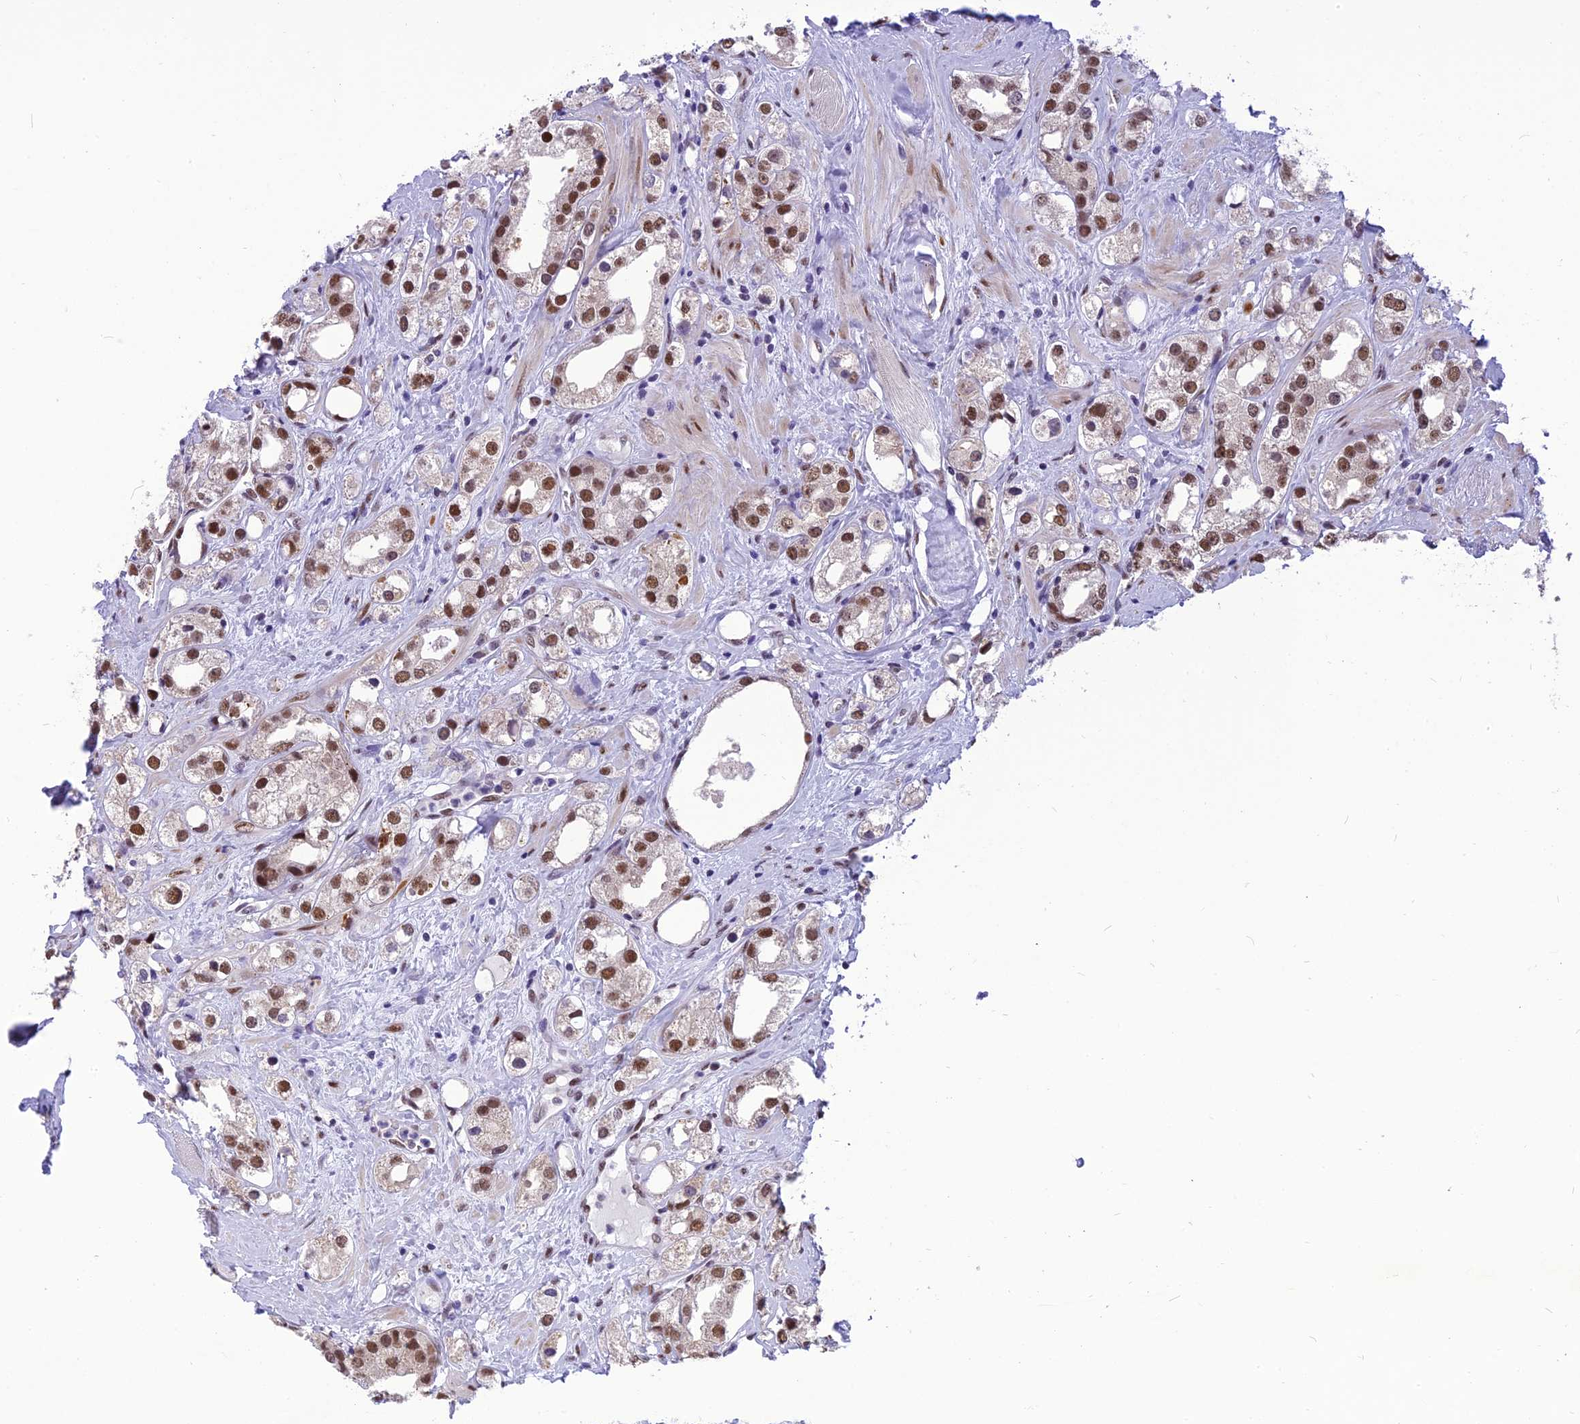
{"staining": {"intensity": "moderate", "quantity": ">75%", "location": "nuclear"}, "tissue": "prostate cancer", "cell_type": "Tumor cells", "image_type": "cancer", "snomed": [{"axis": "morphology", "description": "Adenocarcinoma, NOS"}, {"axis": "topography", "description": "Prostate"}], "caption": "Immunohistochemical staining of prostate adenocarcinoma displays moderate nuclear protein expression in about >75% of tumor cells.", "gene": "IRF2BP1", "patient": {"sex": "male", "age": 79}}